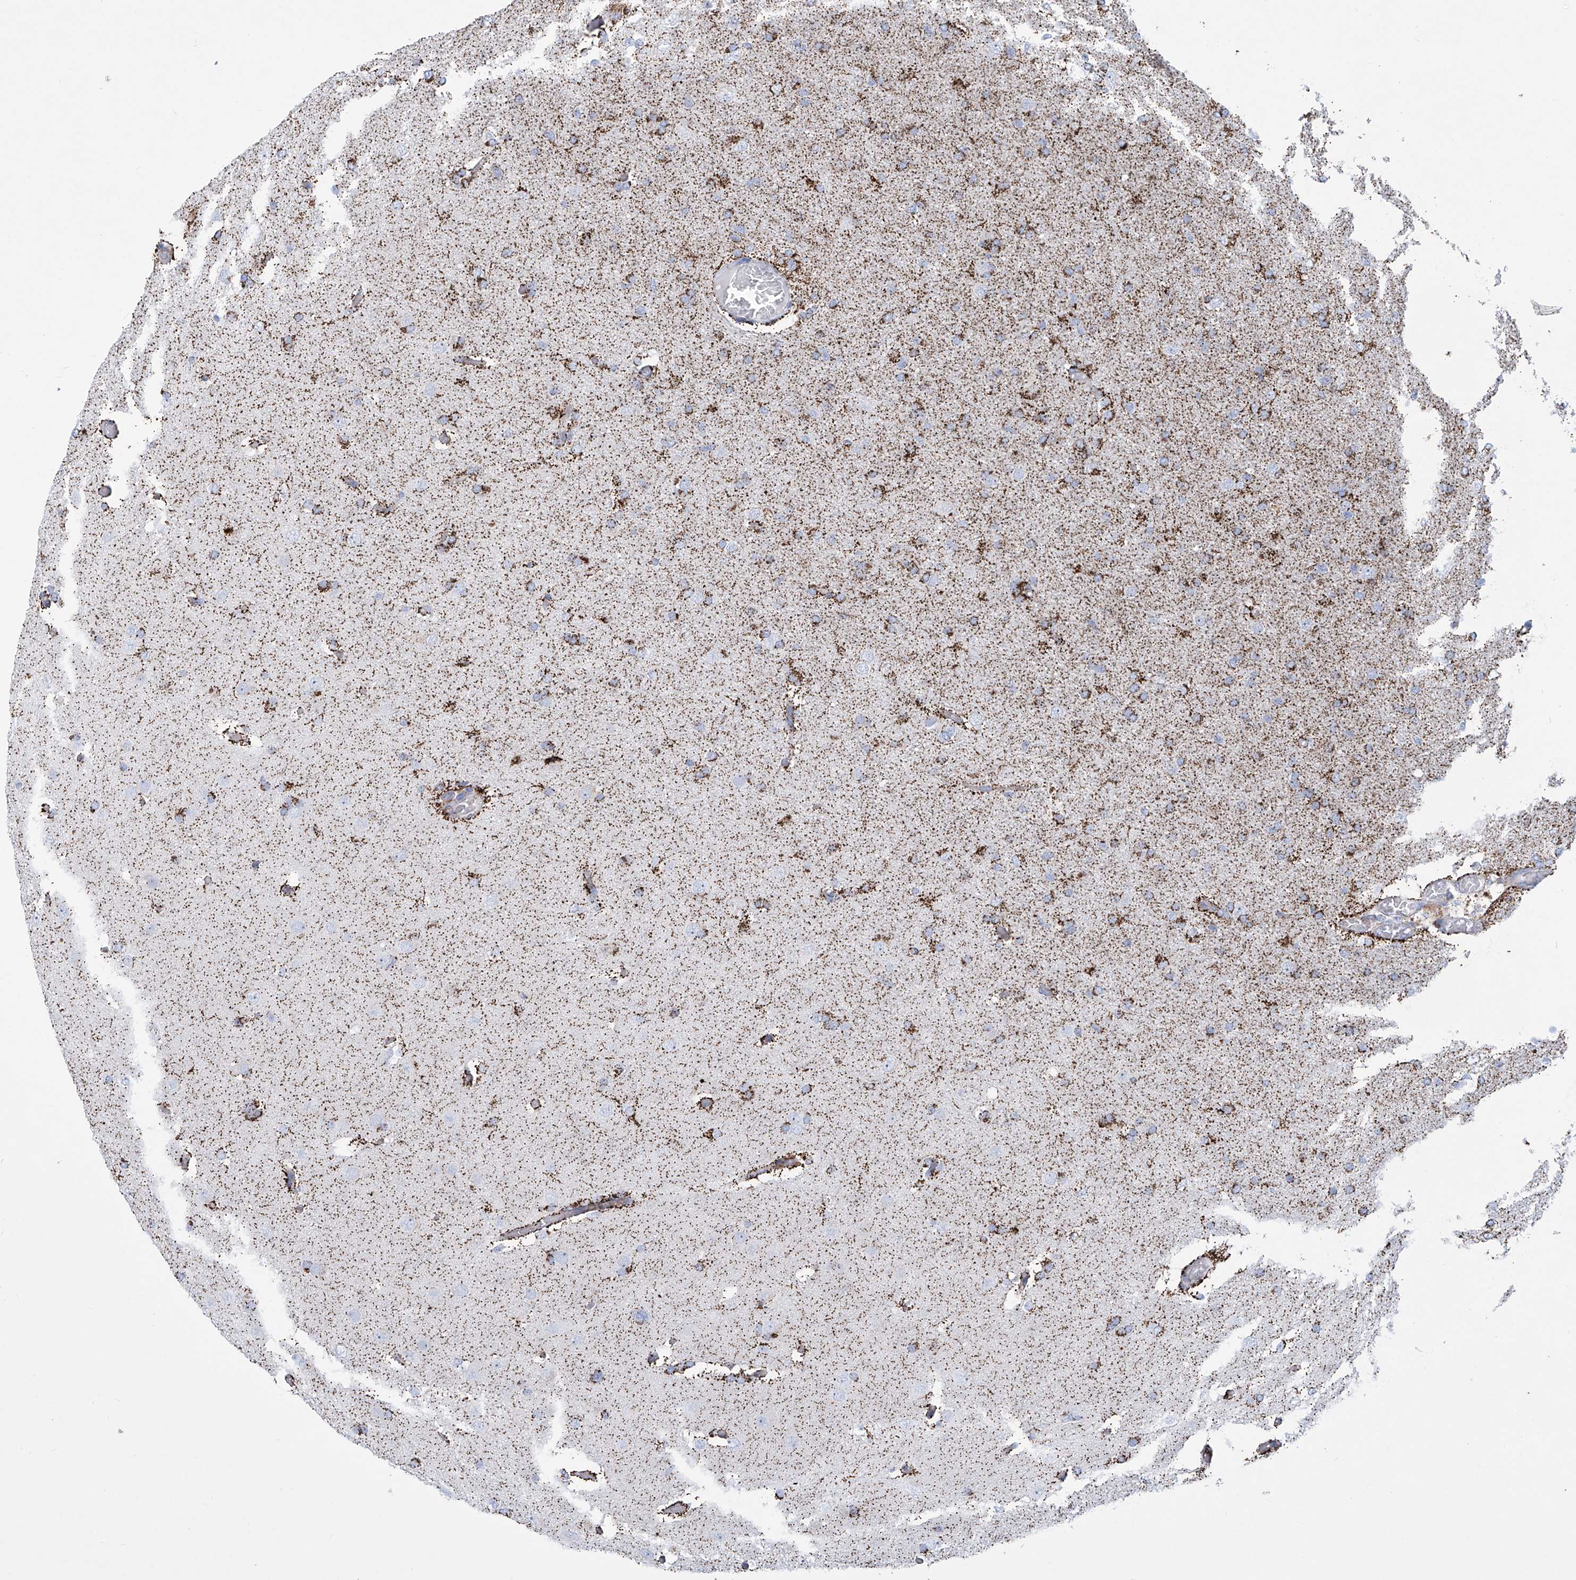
{"staining": {"intensity": "strong", "quantity": "25%-75%", "location": "cytoplasmic/membranous"}, "tissue": "glioma", "cell_type": "Tumor cells", "image_type": "cancer", "snomed": [{"axis": "morphology", "description": "Glioma, malignant, High grade"}, {"axis": "topography", "description": "Cerebral cortex"}], "caption": "A histopathology image of glioma stained for a protein demonstrates strong cytoplasmic/membranous brown staining in tumor cells.", "gene": "ALDH6A1", "patient": {"sex": "female", "age": 36}}